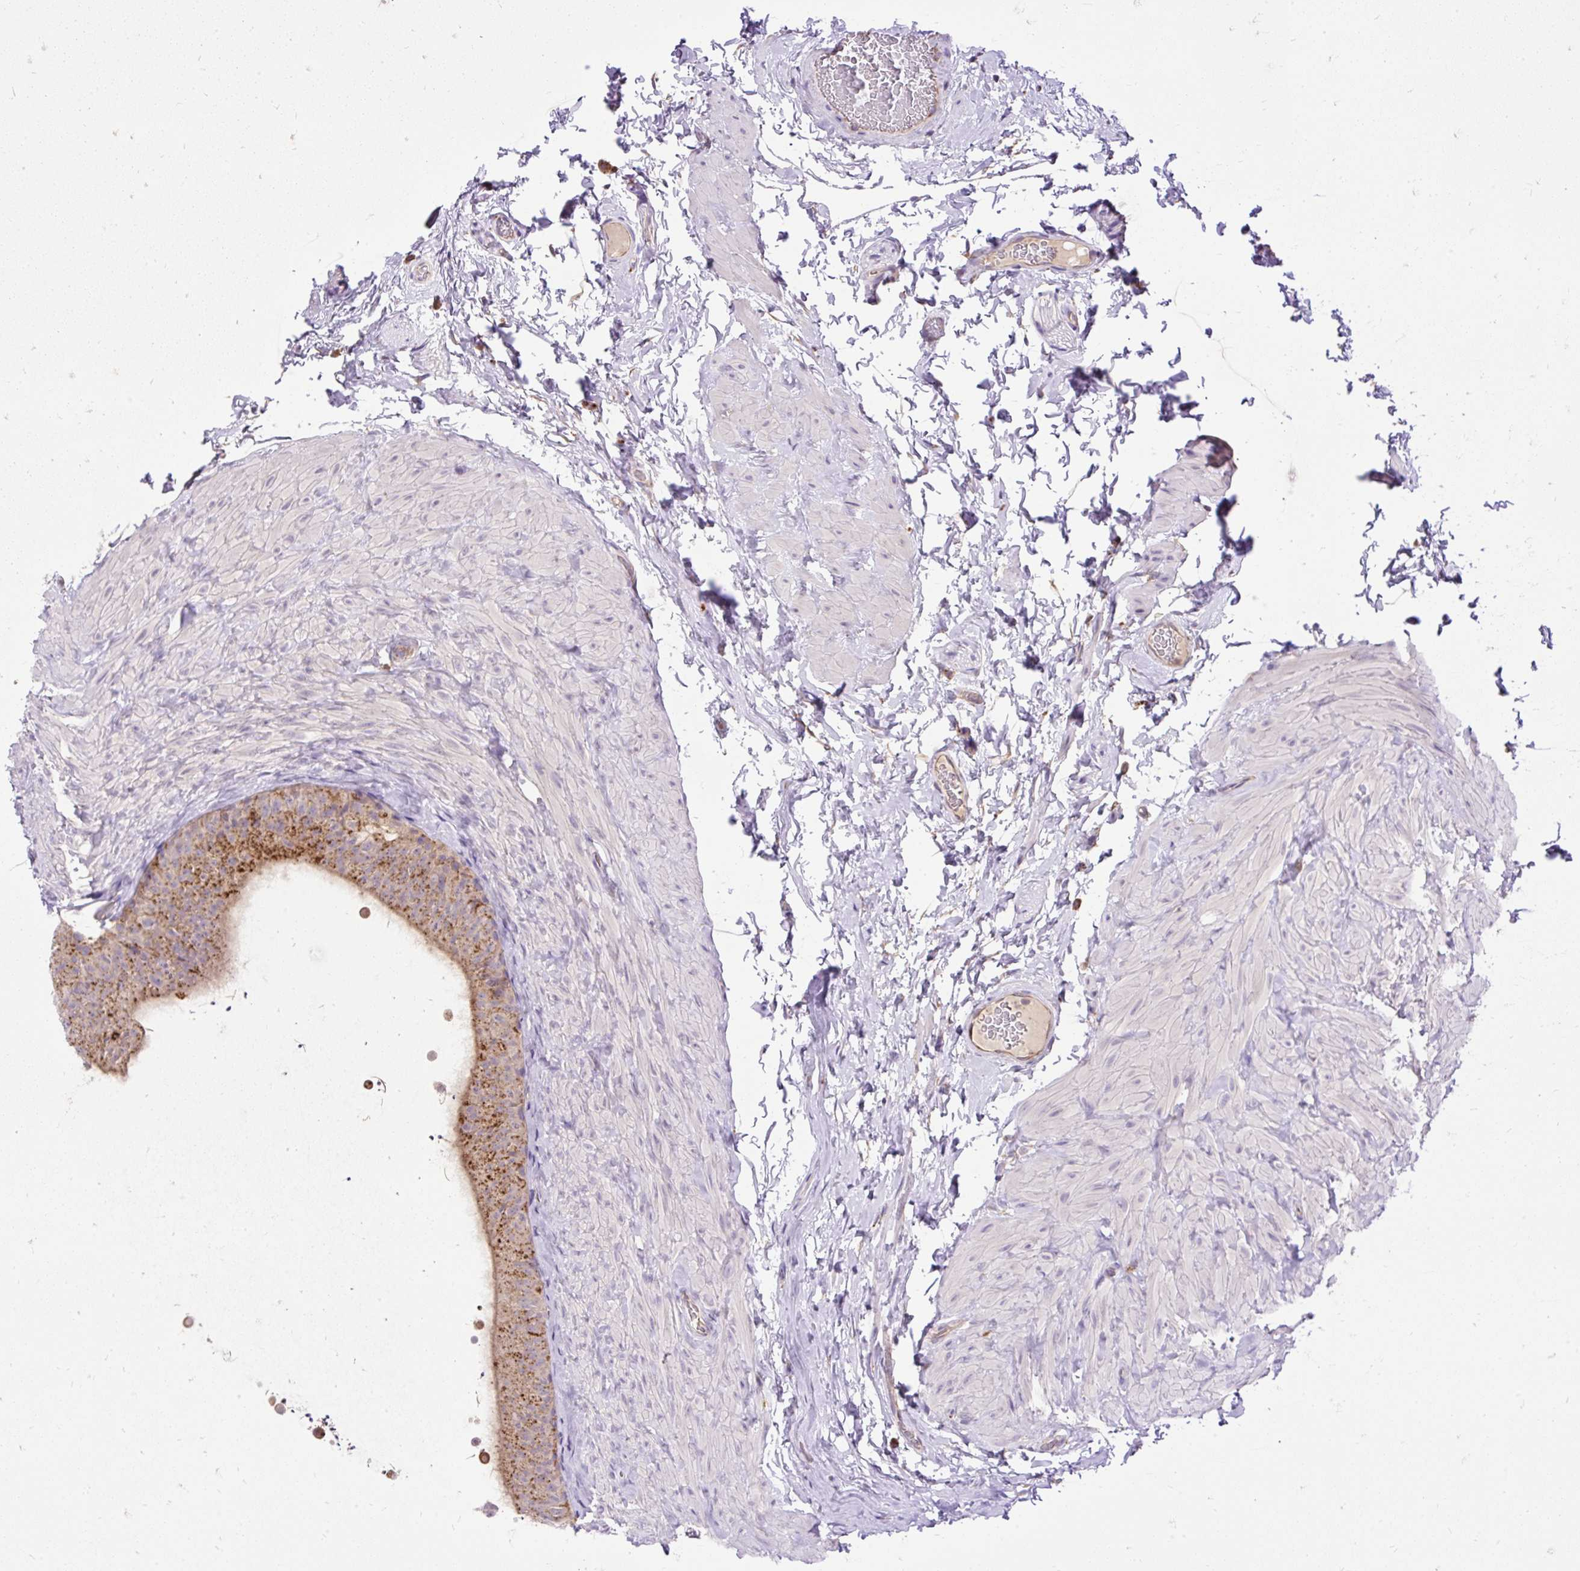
{"staining": {"intensity": "strong", "quantity": "25%-75%", "location": "cytoplasmic/membranous"}, "tissue": "epididymis", "cell_type": "Glandular cells", "image_type": "normal", "snomed": [{"axis": "morphology", "description": "Normal tissue, NOS"}, {"axis": "topography", "description": "Epididymis, spermatic cord, NOS"}, {"axis": "topography", "description": "Epididymis"}], "caption": "High-power microscopy captured an IHC image of unremarkable epididymis, revealing strong cytoplasmic/membranous expression in about 25%-75% of glandular cells. The protein of interest is shown in brown color, while the nuclei are stained blue.", "gene": "HEXB", "patient": {"sex": "male", "age": 31}}